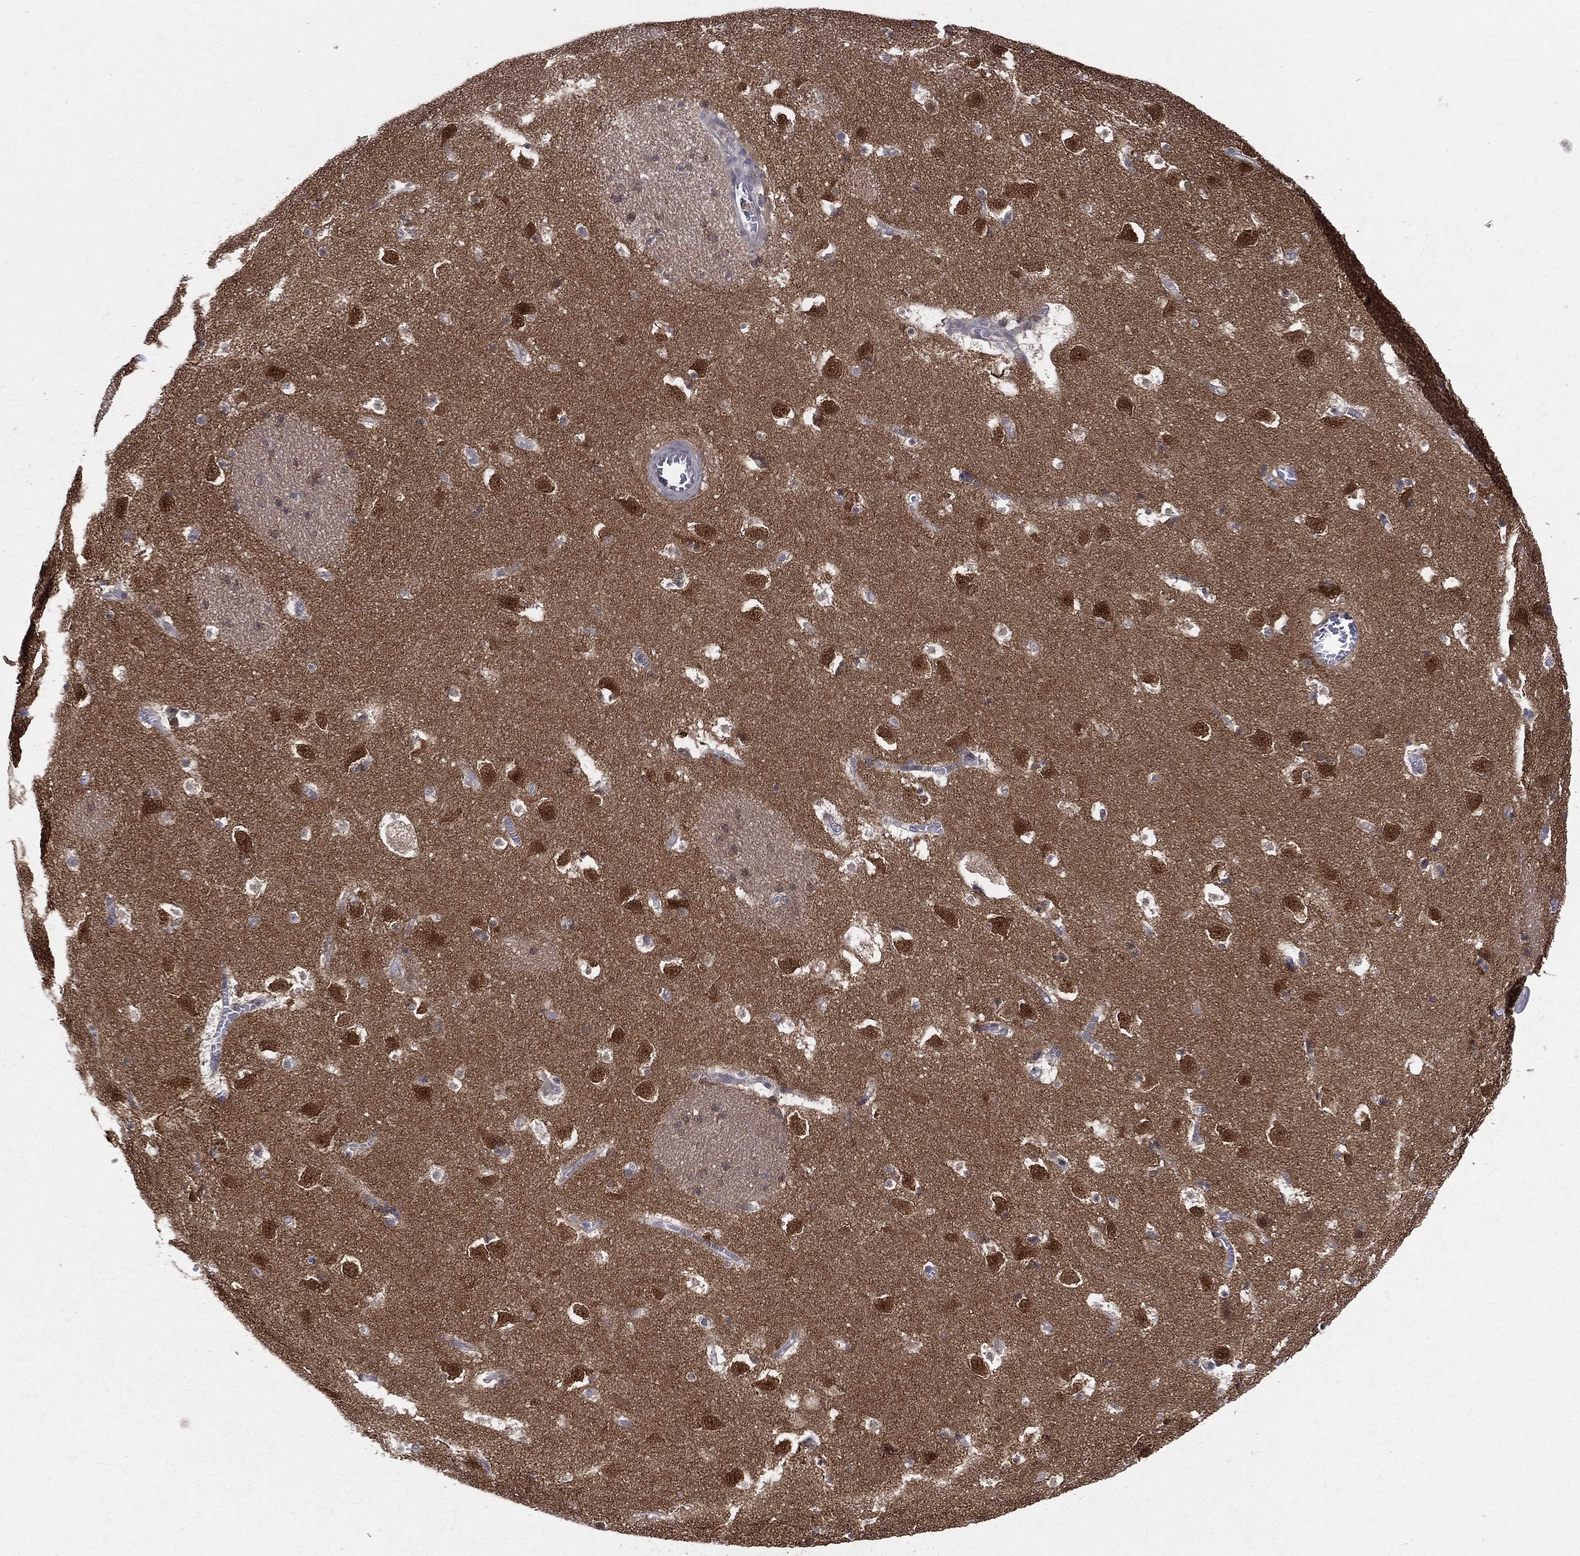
{"staining": {"intensity": "negative", "quantity": "none", "location": "none"}, "tissue": "caudate", "cell_type": "Glial cells", "image_type": "normal", "snomed": [{"axis": "morphology", "description": "Normal tissue, NOS"}, {"axis": "topography", "description": "Lateral ventricle wall"}], "caption": "Immunohistochemical staining of unremarkable human caudate exhibits no significant positivity in glial cells.", "gene": "DLG4", "patient": {"sex": "female", "age": 42}}